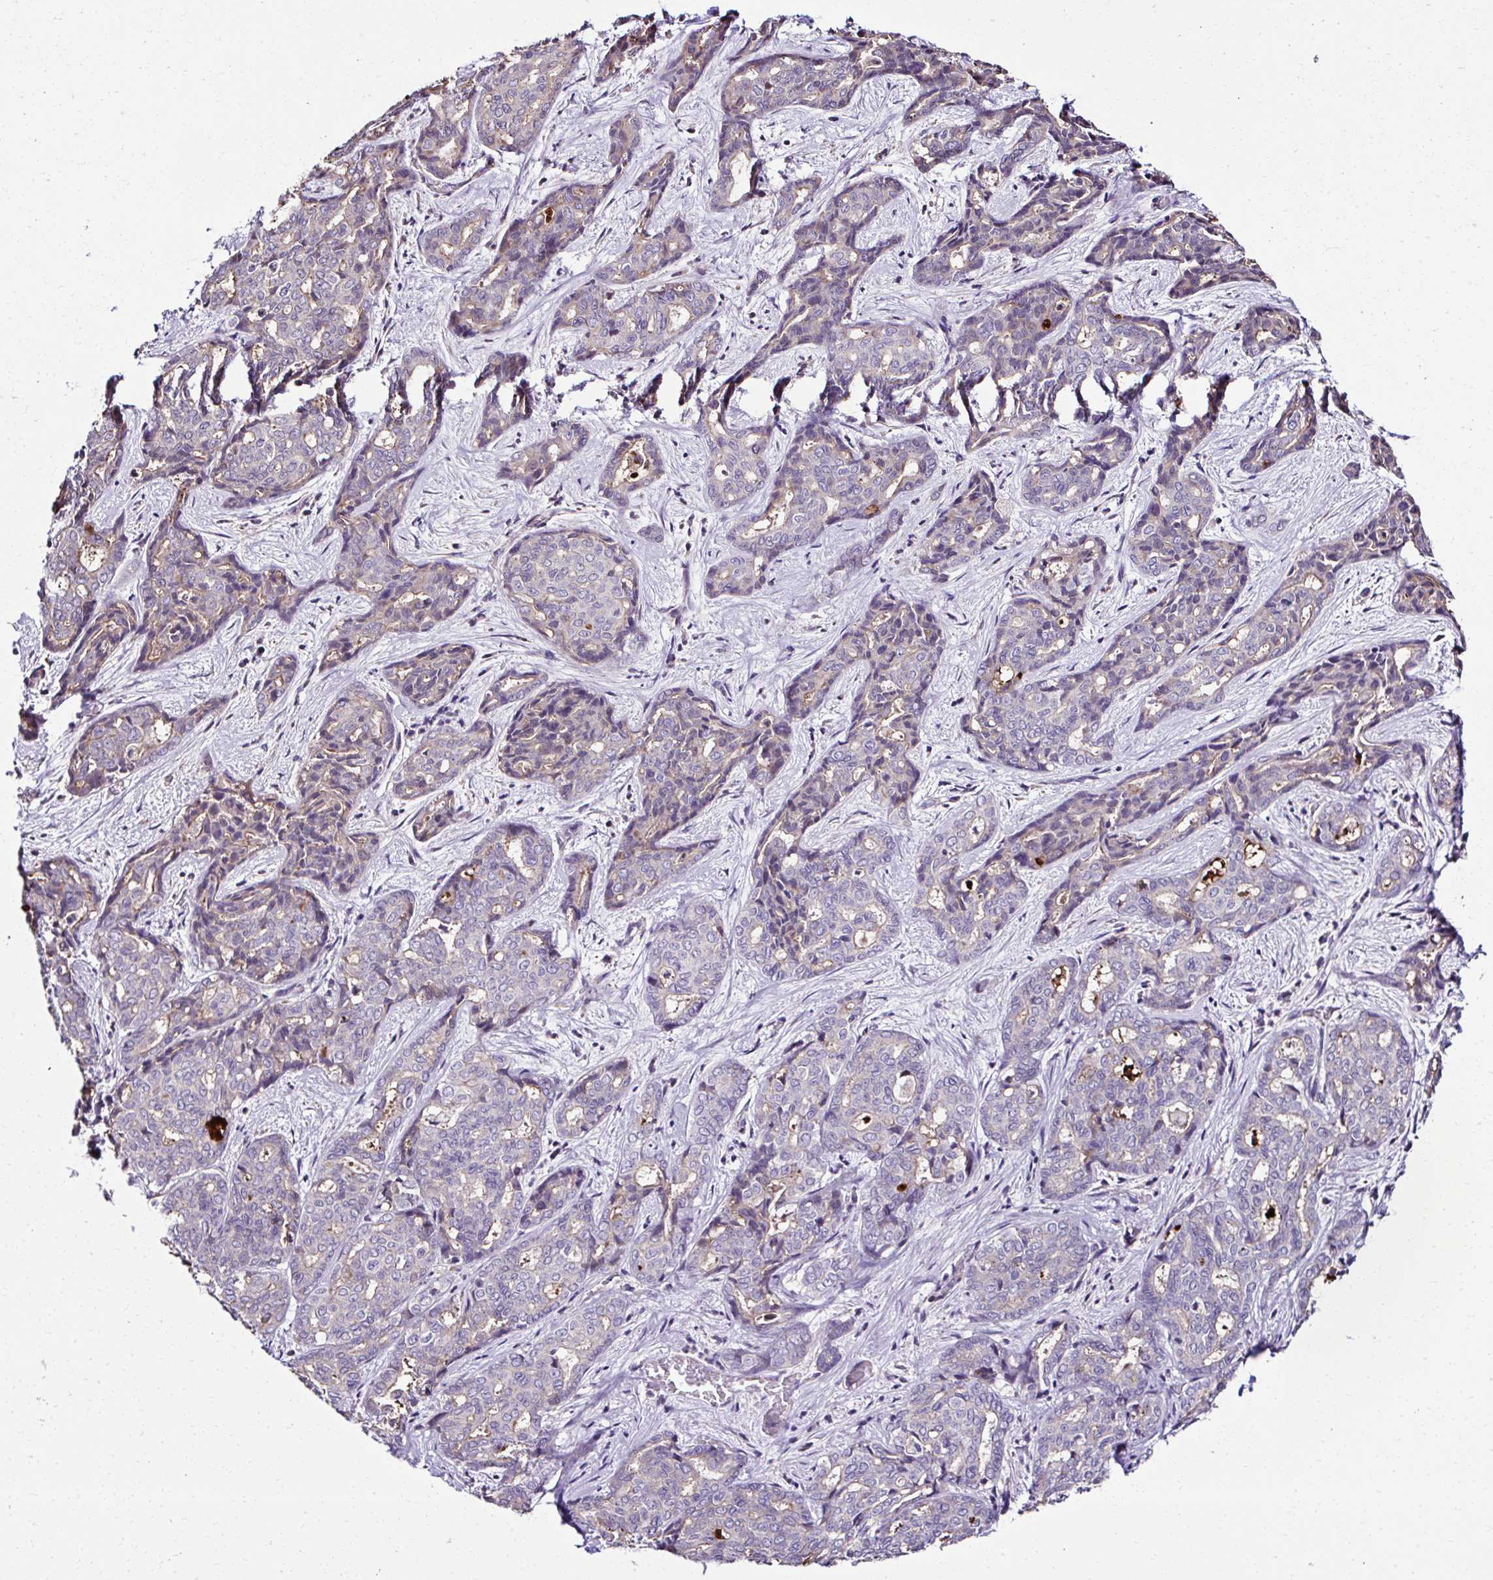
{"staining": {"intensity": "negative", "quantity": "none", "location": "none"}, "tissue": "liver cancer", "cell_type": "Tumor cells", "image_type": "cancer", "snomed": [{"axis": "morphology", "description": "Cholangiocarcinoma"}, {"axis": "topography", "description": "Liver"}], "caption": "IHC of human liver cancer shows no expression in tumor cells. (Immunohistochemistry, brightfield microscopy, high magnification).", "gene": "CCDC85C", "patient": {"sex": "female", "age": 64}}